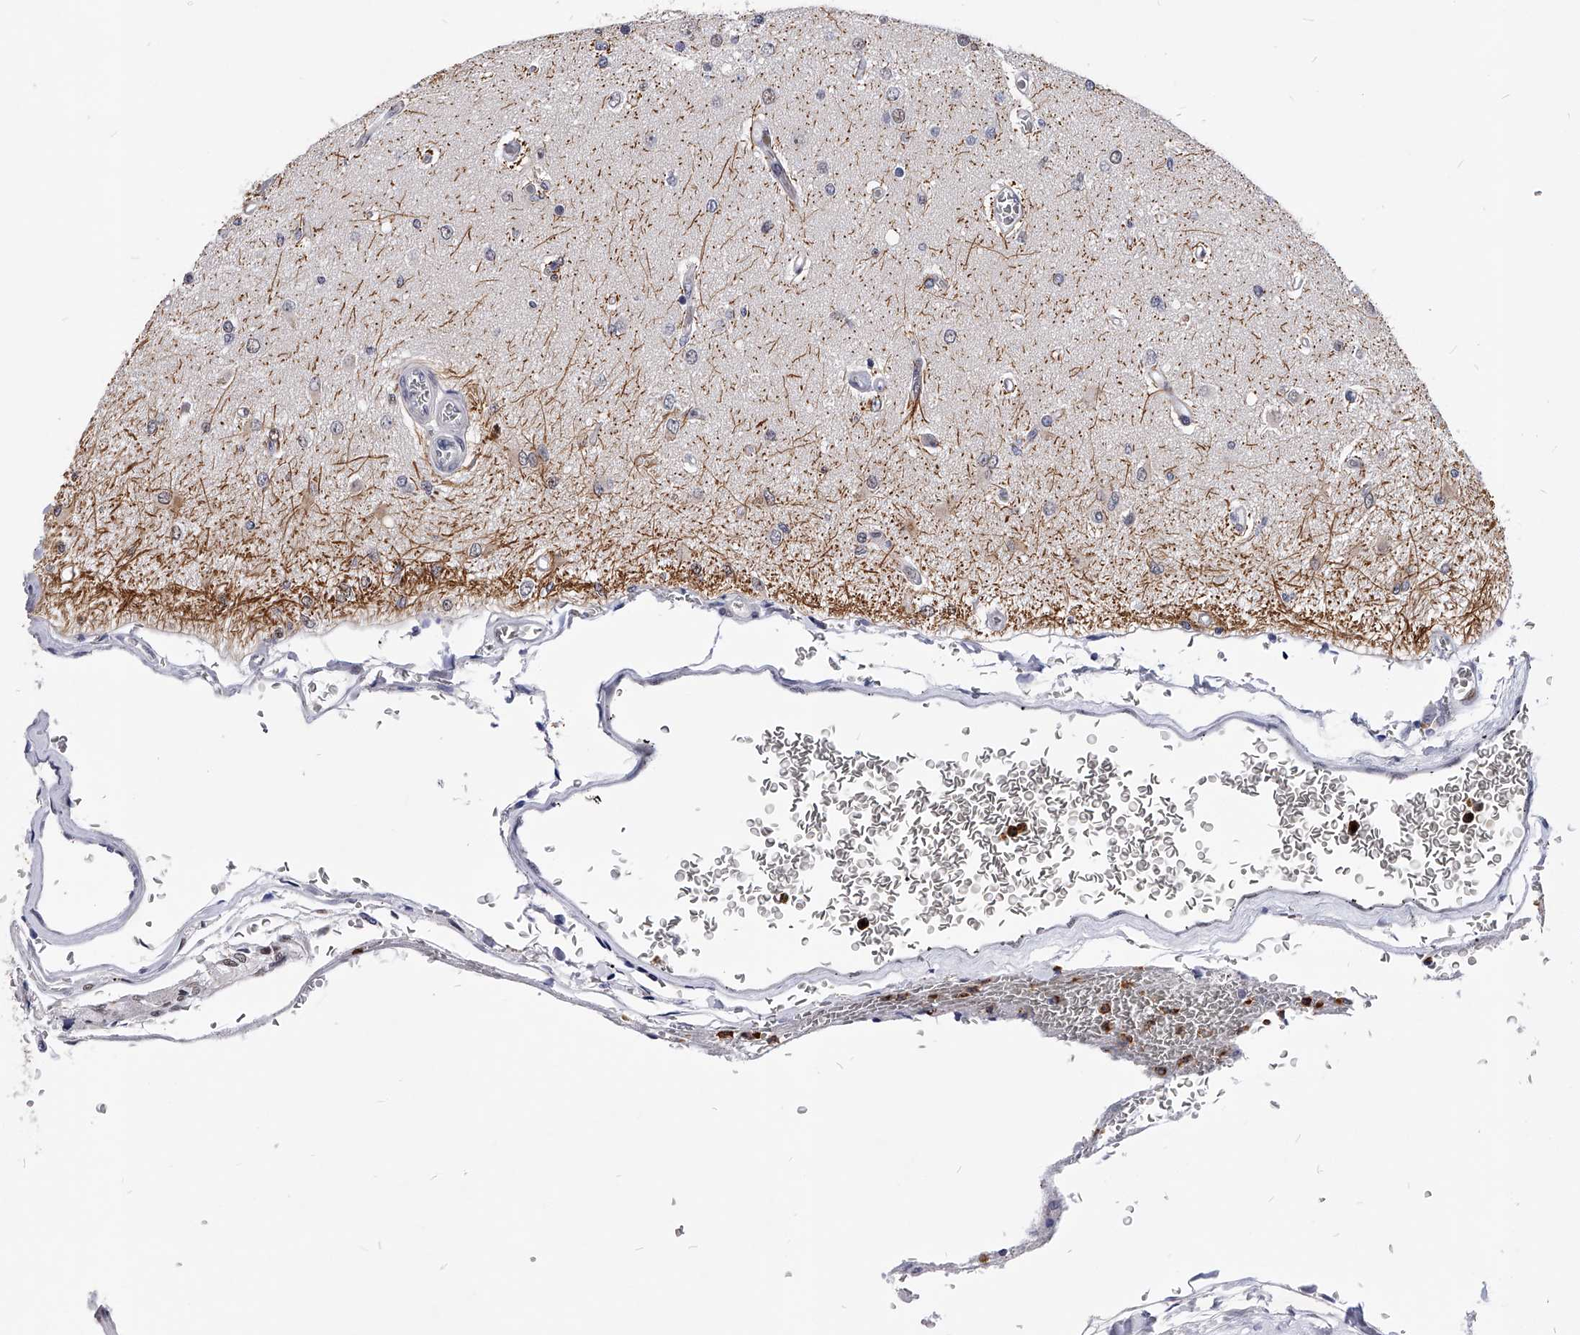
{"staining": {"intensity": "weak", "quantity": "<25%", "location": "nuclear"}, "tissue": "glioma", "cell_type": "Tumor cells", "image_type": "cancer", "snomed": [{"axis": "morphology", "description": "Normal tissue, NOS"}, {"axis": "morphology", "description": "Glioma, malignant, High grade"}, {"axis": "topography", "description": "Cerebral cortex"}], "caption": "There is no significant positivity in tumor cells of high-grade glioma (malignant).", "gene": "TESK2", "patient": {"sex": "male", "age": 77}}